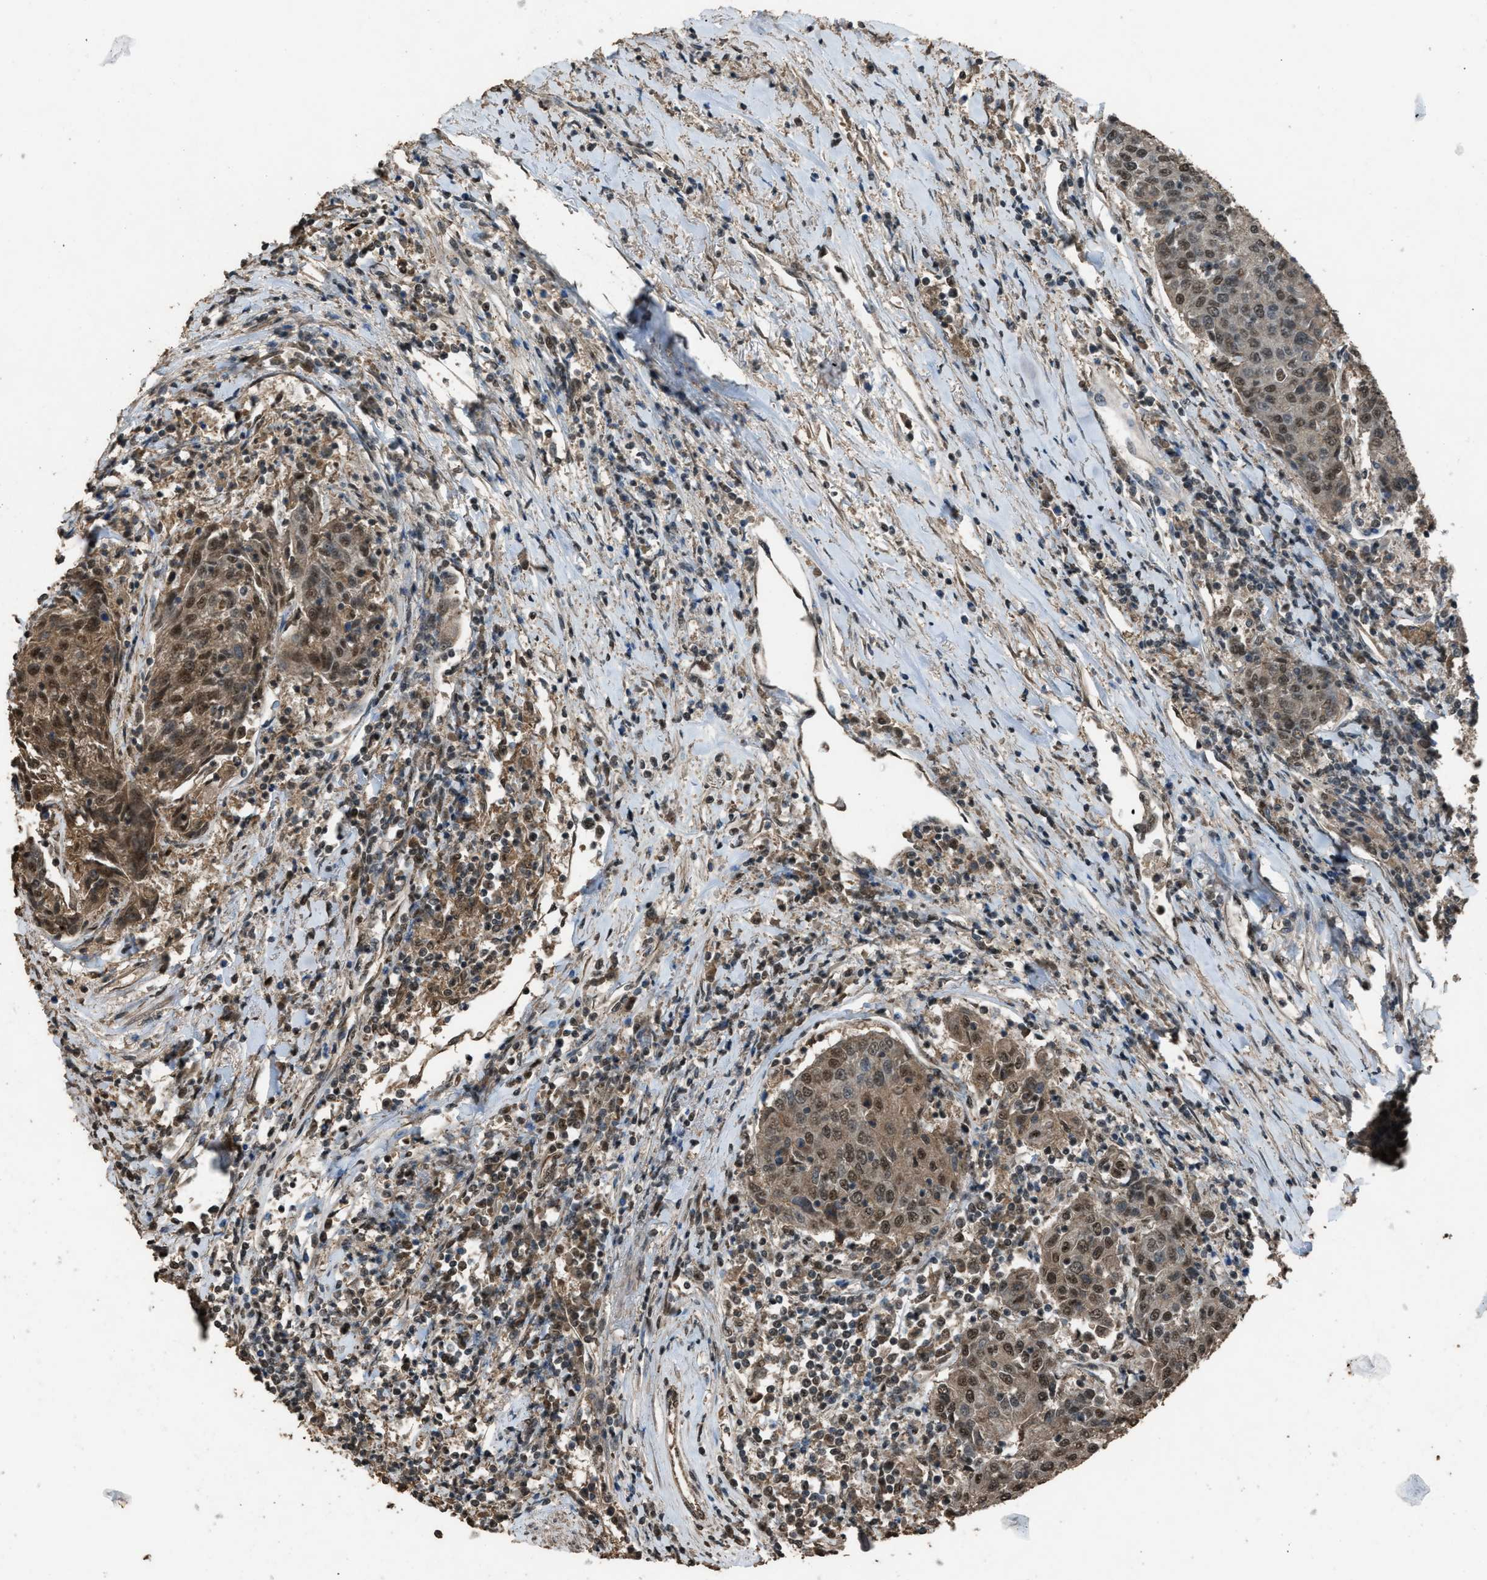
{"staining": {"intensity": "moderate", "quantity": ">75%", "location": "cytoplasmic/membranous,nuclear"}, "tissue": "urothelial cancer", "cell_type": "Tumor cells", "image_type": "cancer", "snomed": [{"axis": "morphology", "description": "Urothelial carcinoma, High grade"}, {"axis": "topography", "description": "Urinary bladder"}], "caption": "Urothelial cancer tissue exhibits moderate cytoplasmic/membranous and nuclear staining in approximately >75% of tumor cells", "gene": "SERTAD2", "patient": {"sex": "female", "age": 85}}